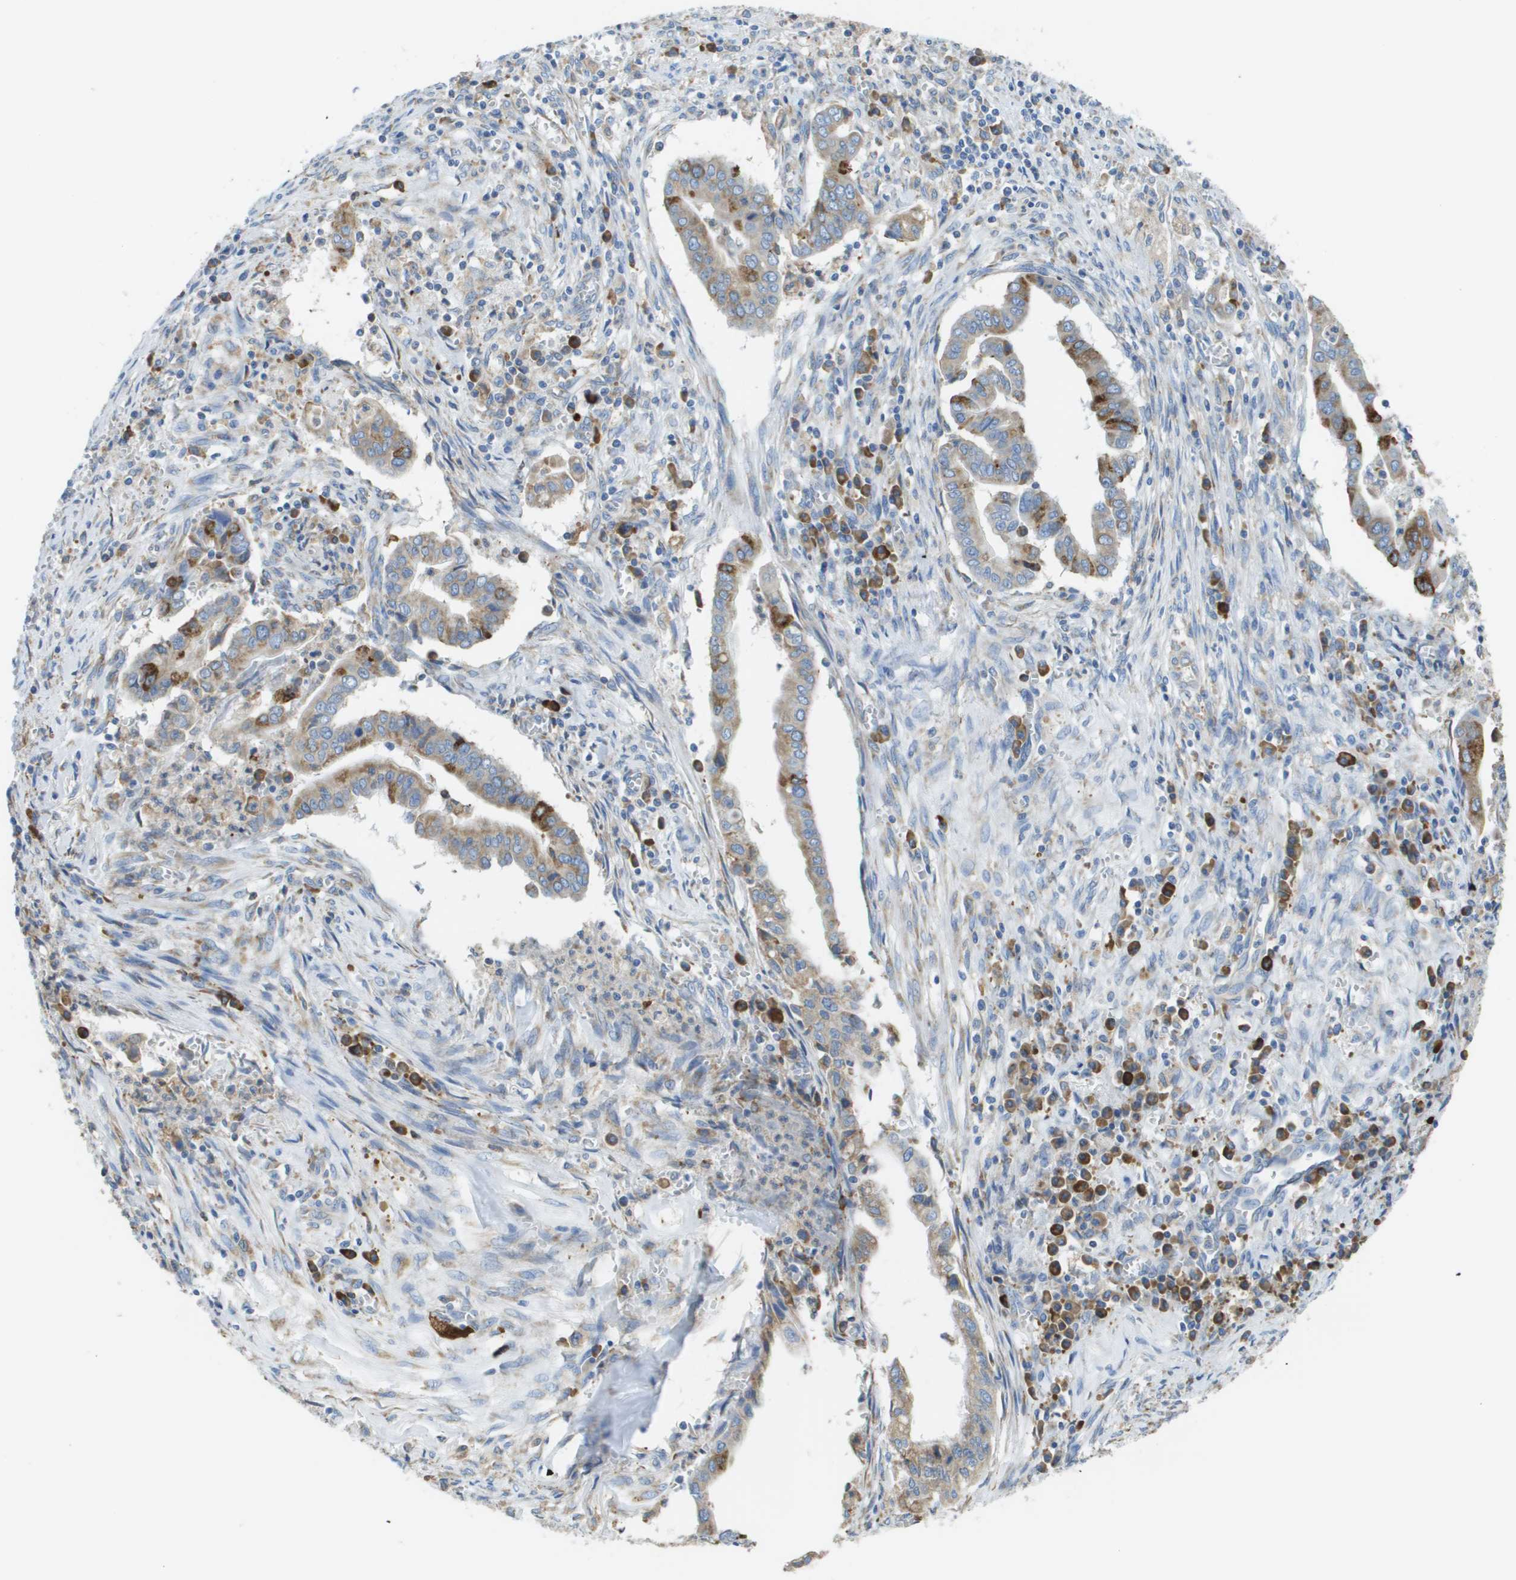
{"staining": {"intensity": "weak", "quantity": ">75%", "location": "cytoplasmic/membranous"}, "tissue": "cervical cancer", "cell_type": "Tumor cells", "image_type": "cancer", "snomed": [{"axis": "morphology", "description": "Adenocarcinoma, NOS"}, {"axis": "topography", "description": "Cervix"}], "caption": "Tumor cells demonstrate low levels of weak cytoplasmic/membranous staining in about >75% of cells in human adenocarcinoma (cervical).", "gene": "SDR42E1", "patient": {"sex": "female", "age": 44}}